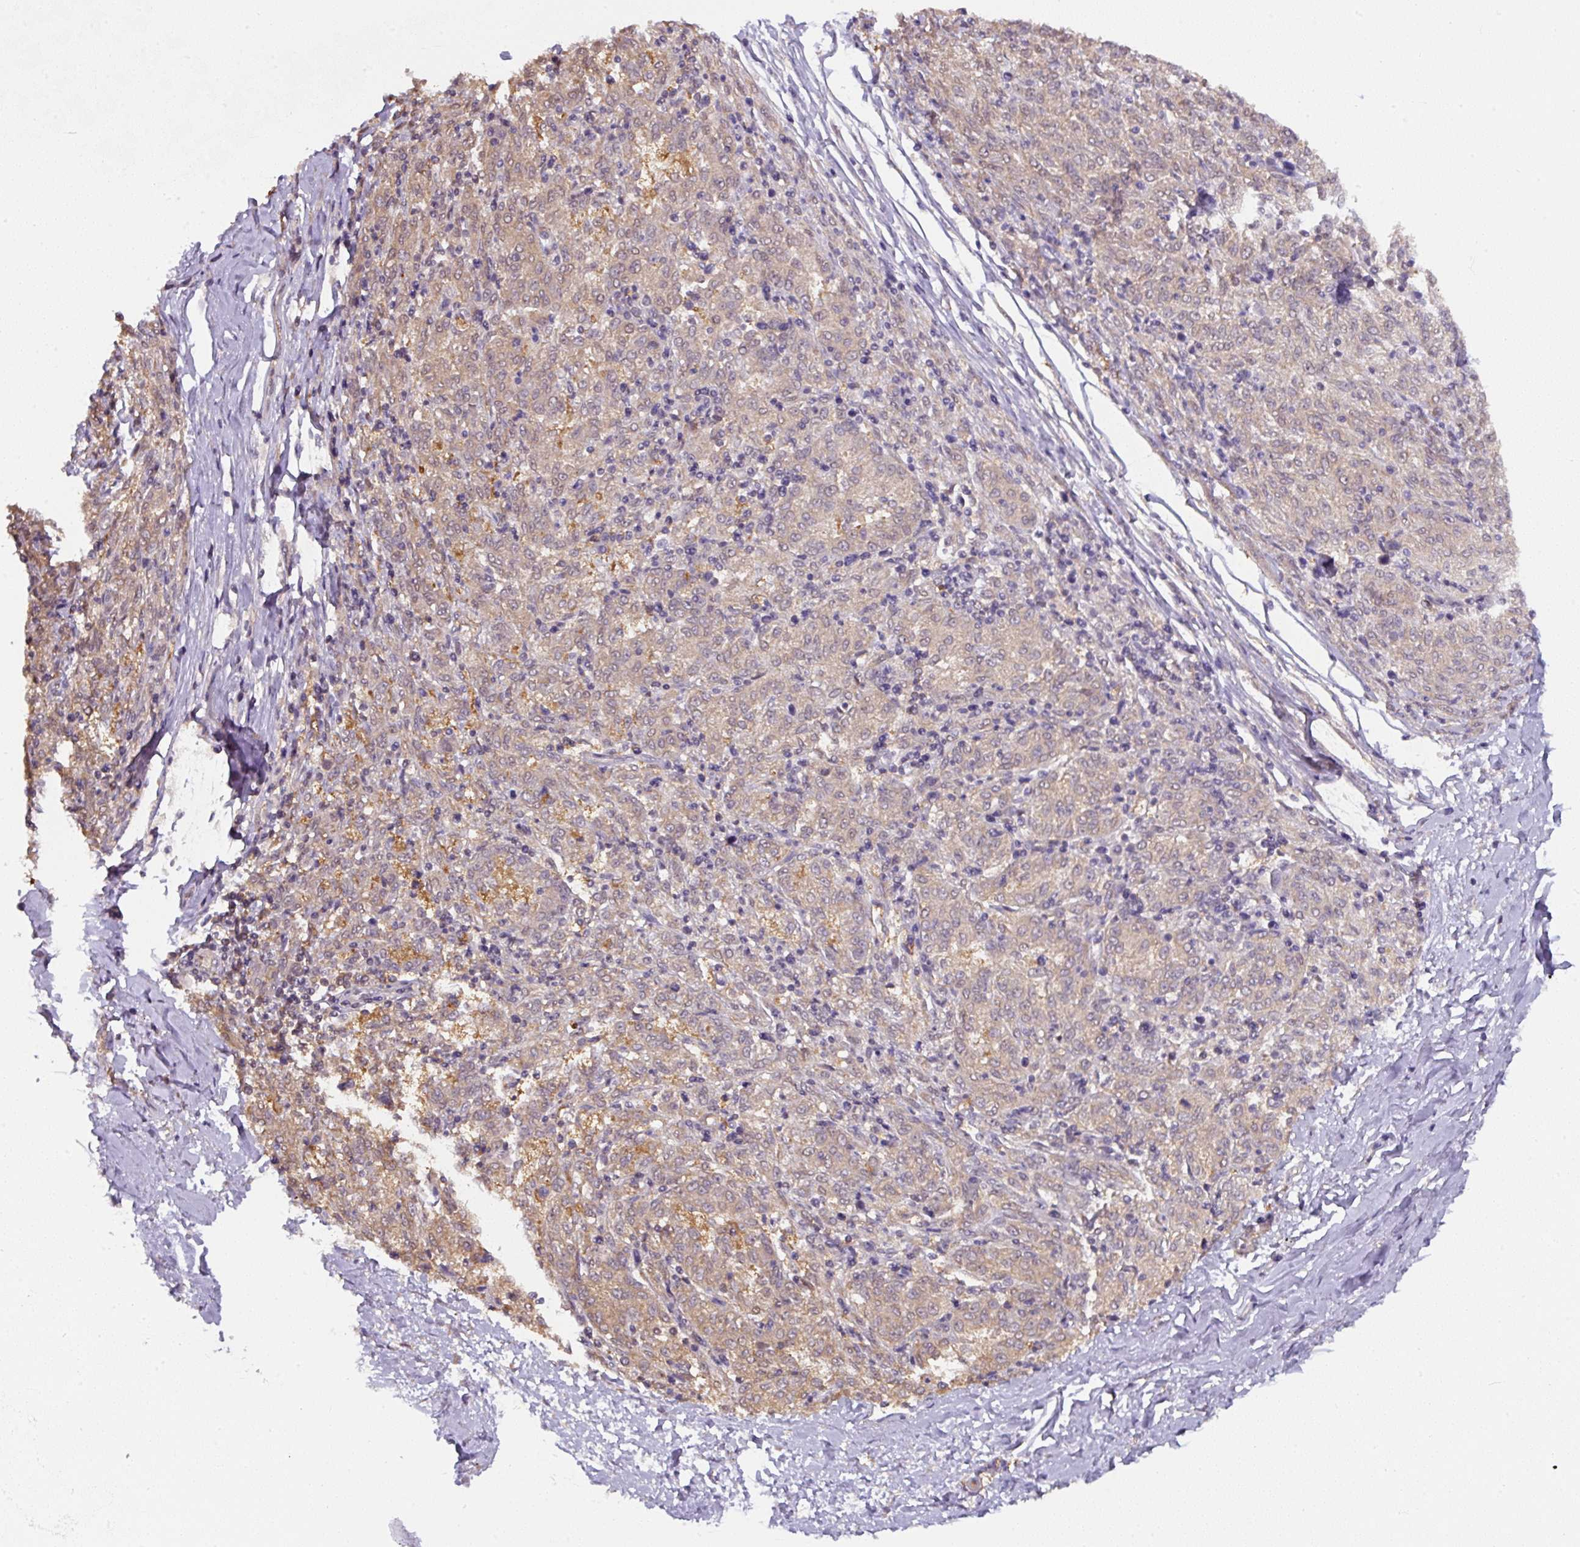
{"staining": {"intensity": "moderate", "quantity": "<25%", "location": "cytoplasmic/membranous"}, "tissue": "melanoma", "cell_type": "Tumor cells", "image_type": "cancer", "snomed": [{"axis": "morphology", "description": "Malignant melanoma, NOS"}, {"axis": "topography", "description": "Skin"}], "caption": "Protein analysis of malignant melanoma tissue demonstrates moderate cytoplasmic/membranous expression in approximately <25% of tumor cells.", "gene": "ST13", "patient": {"sex": "female", "age": 72}}